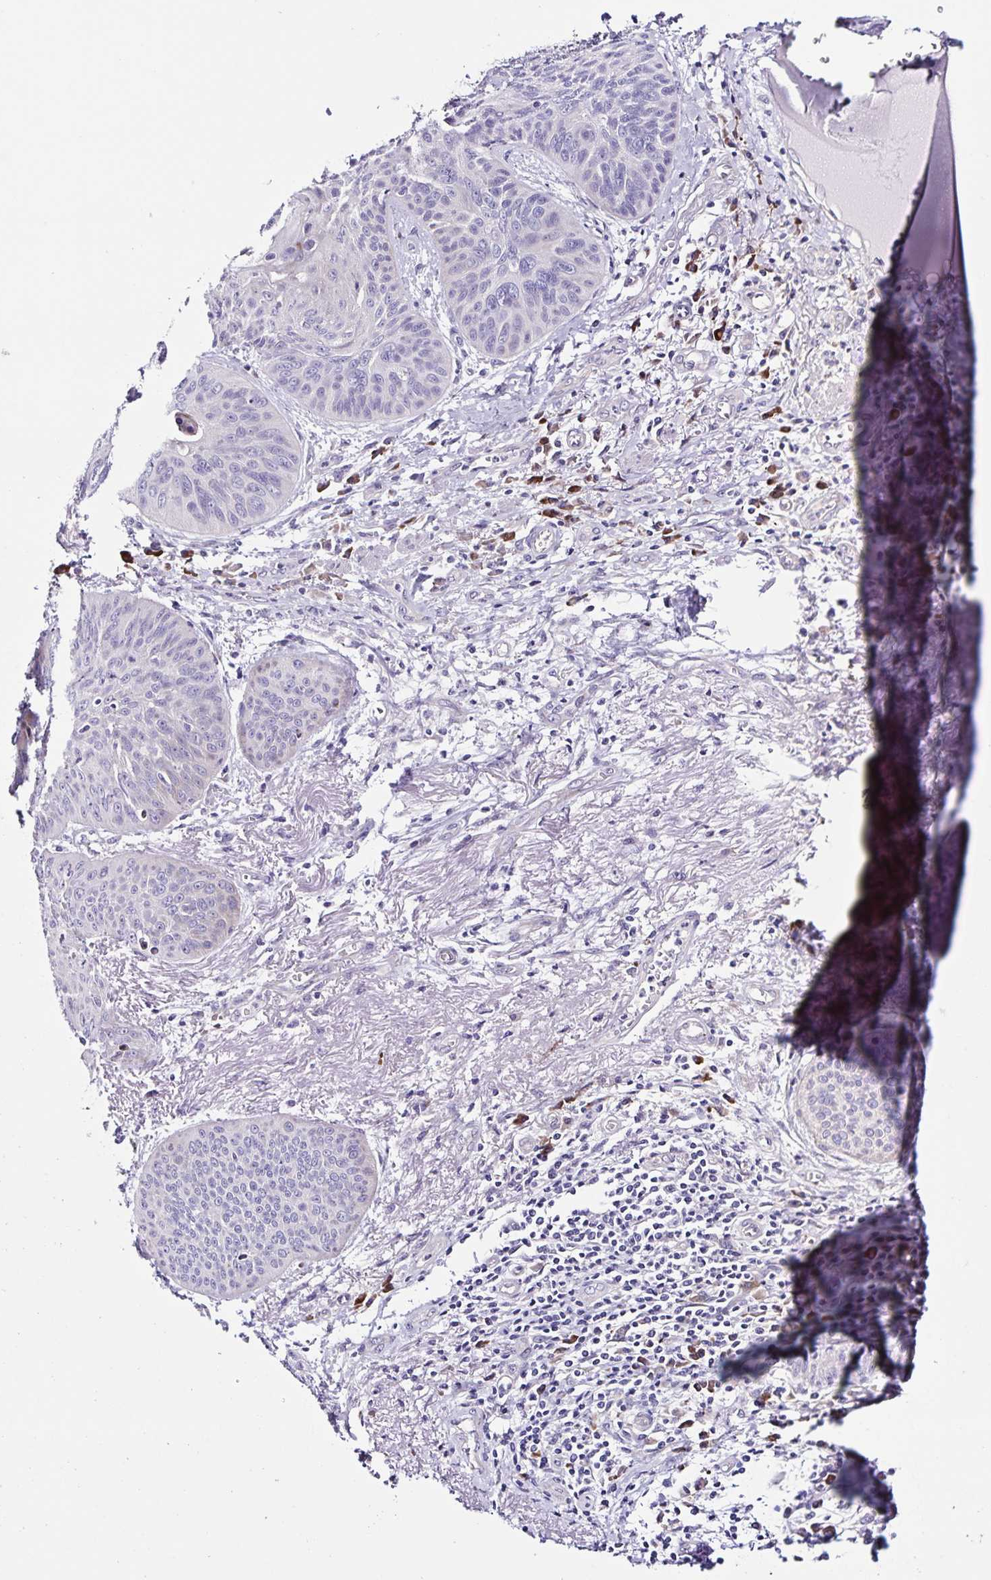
{"staining": {"intensity": "negative", "quantity": "none", "location": "none"}, "tissue": "lung cancer", "cell_type": "Tumor cells", "image_type": "cancer", "snomed": [{"axis": "morphology", "description": "Squamous cell carcinoma, NOS"}, {"axis": "topography", "description": "Lung"}], "caption": "Immunohistochemistry image of lung cancer (squamous cell carcinoma) stained for a protein (brown), which exhibits no expression in tumor cells.", "gene": "RNFT2", "patient": {"sex": "male", "age": 74}}